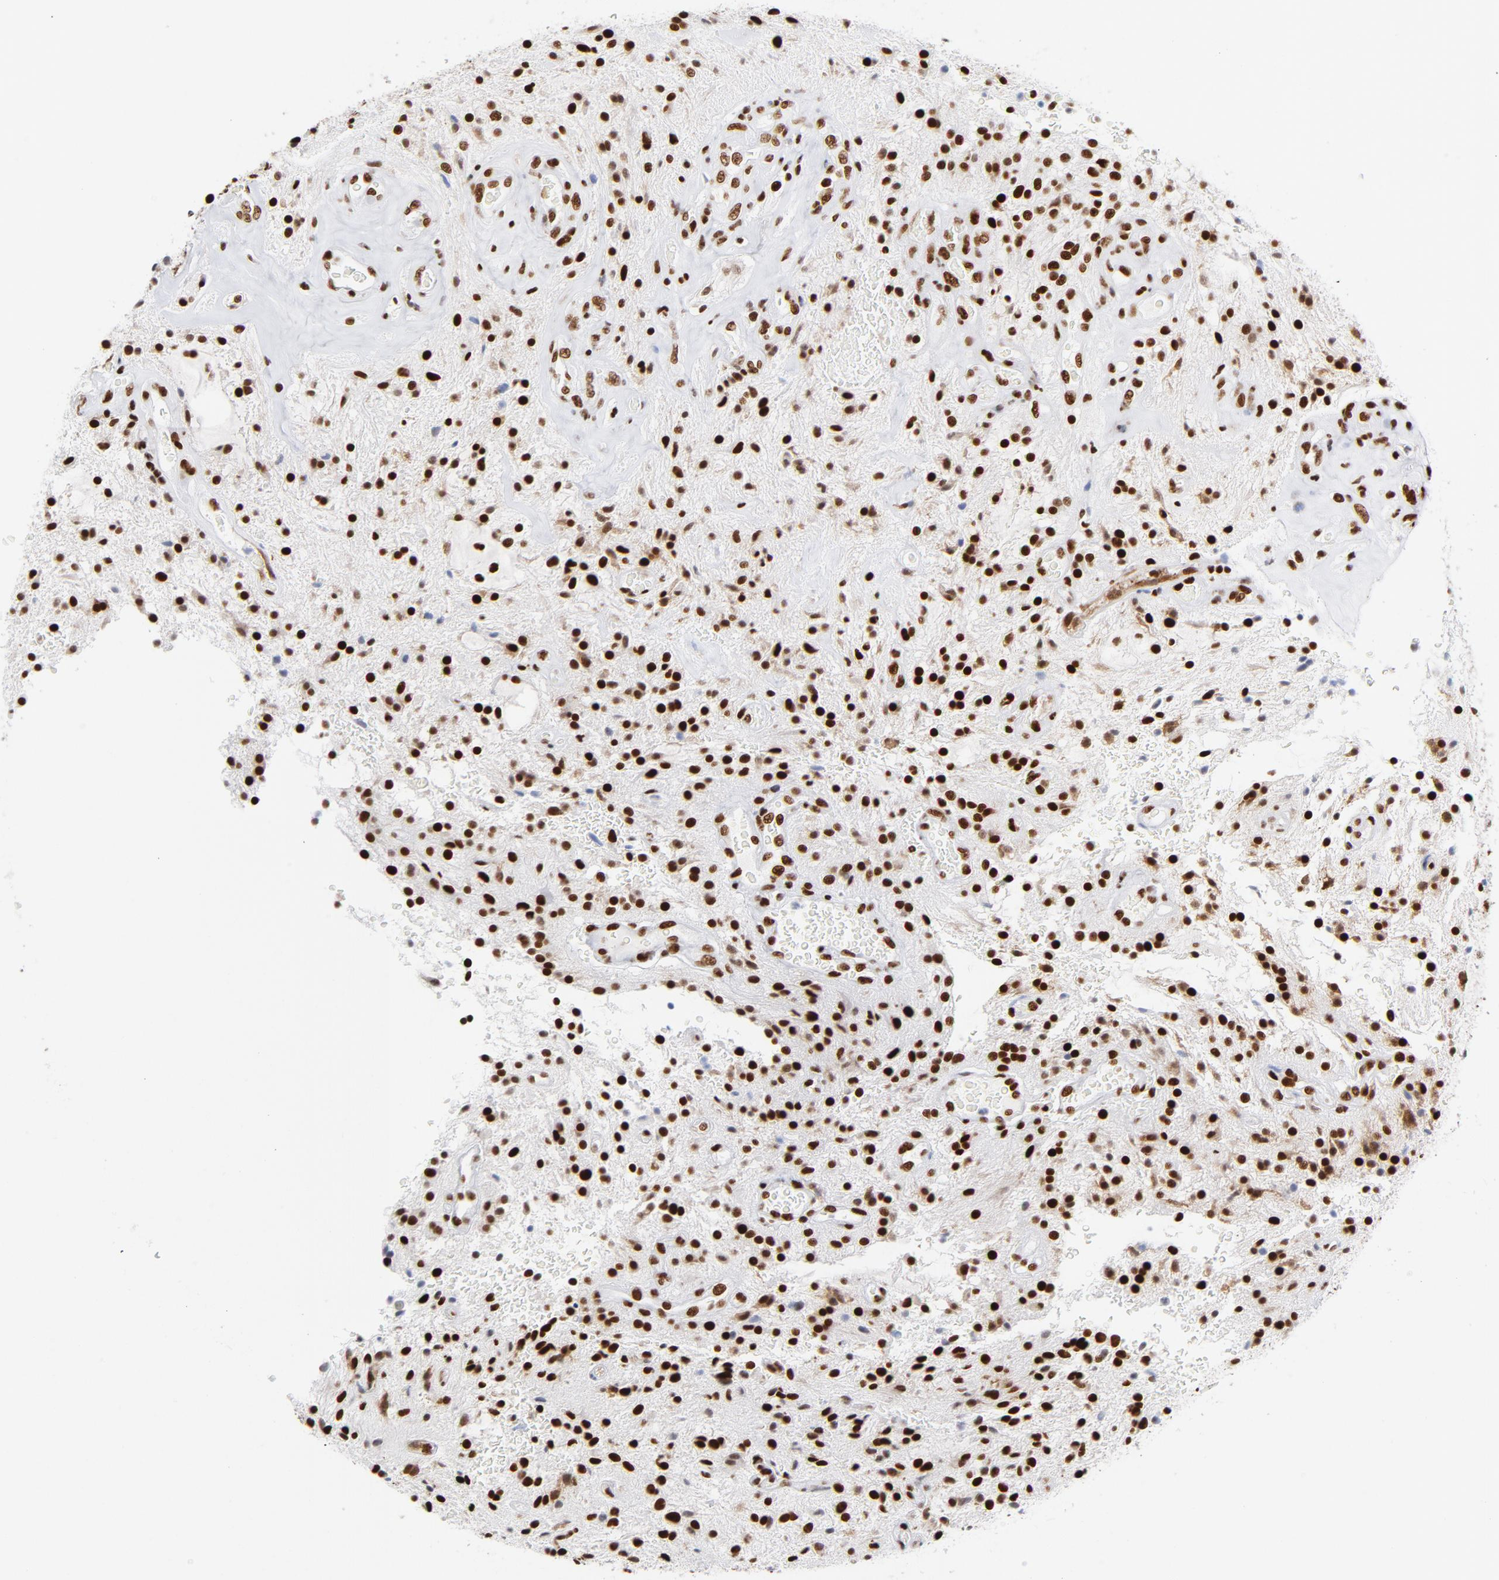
{"staining": {"intensity": "strong", "quantity": ">75%", "location": "nuclear"}, "tissue": "glioma", "cell_type": "Tumor cells", "image_type": "cancer", "snomed": [{"axis": "morphology", "description": "Glioma, malignant, NOS"}, {"axis": "topography", "description": "Cerebellum"}], "caption": "Glioma (malignant) was stained to show a protein in brown. There is high levels of strong nuclear positivity in about >75% of tumor cells. (DAB IHC with brightfield microscopy, high magnification).", "gene": "XRCC5", "patient": {"sex": "female", "age": 10}}